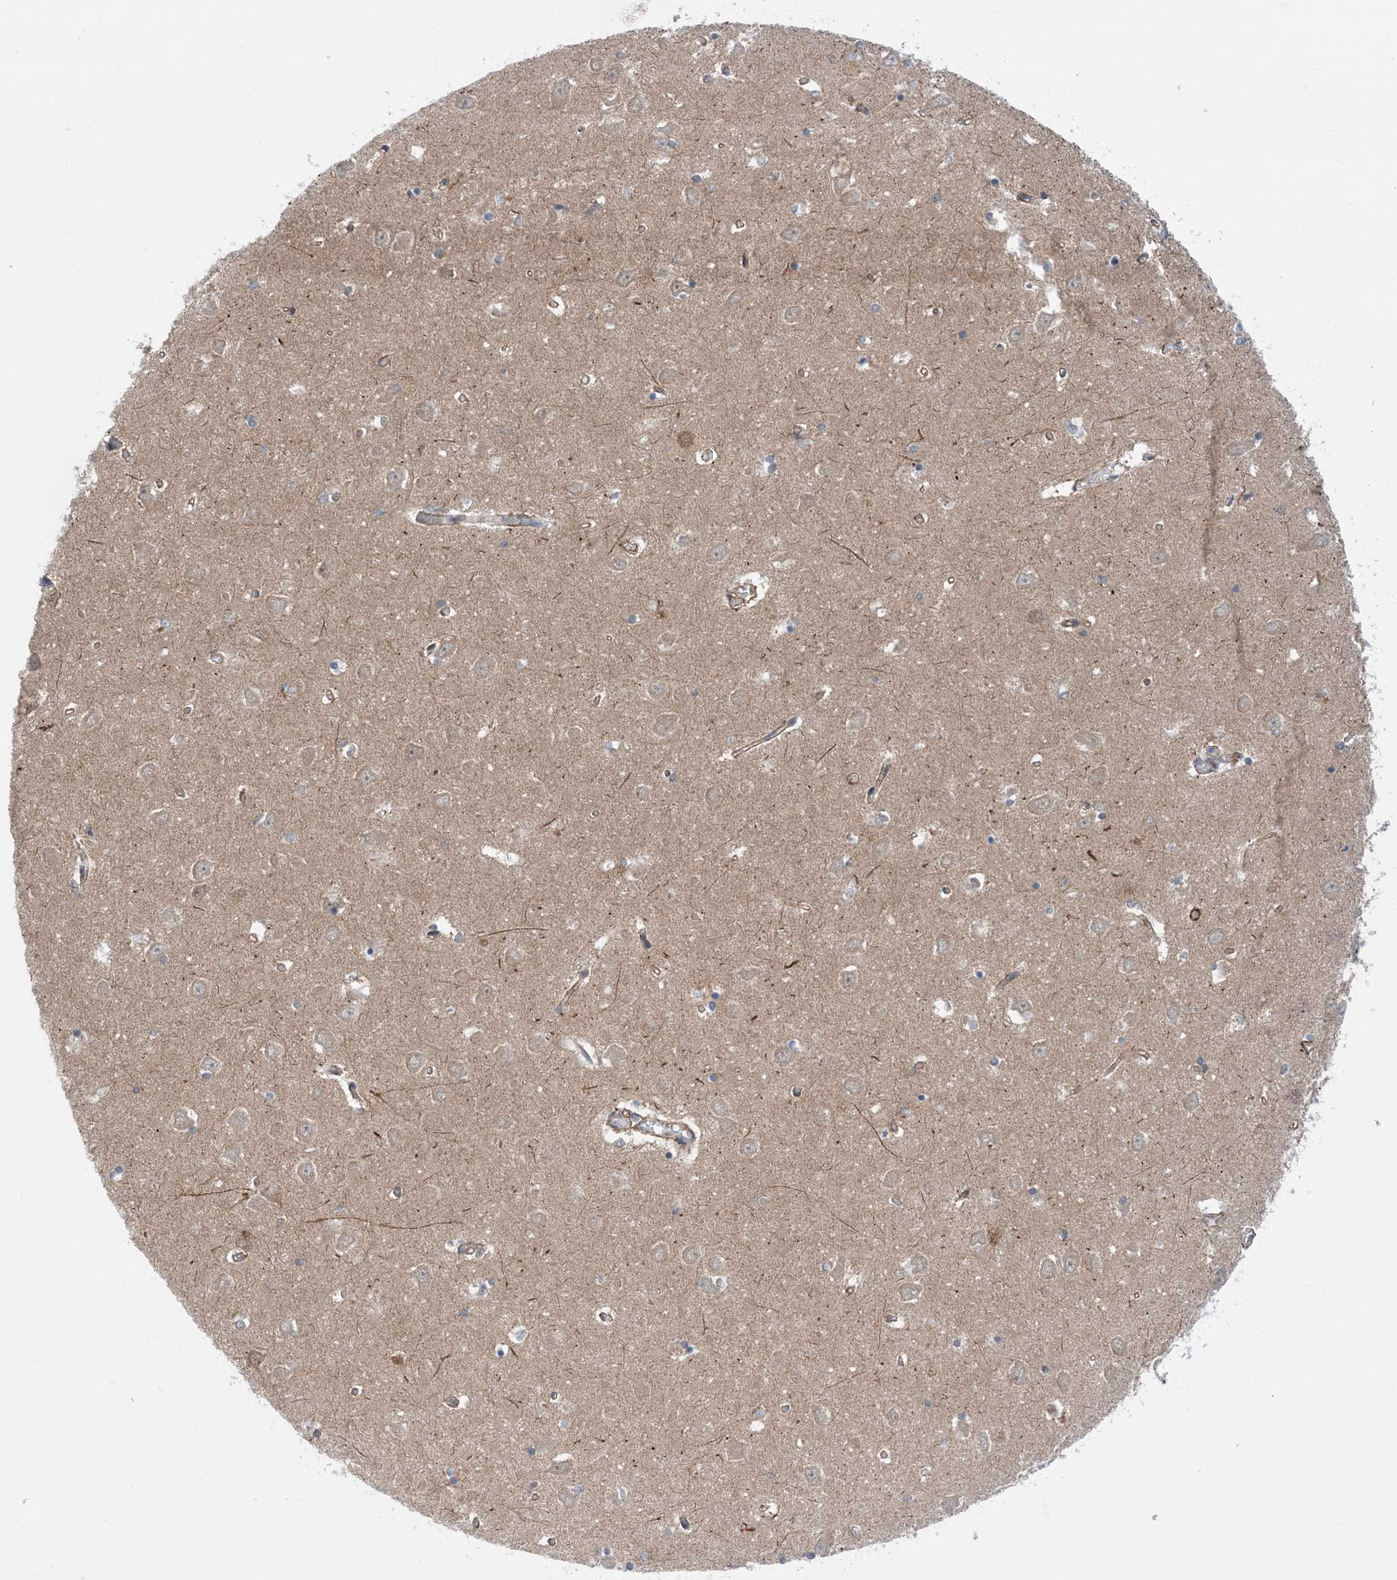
{"staining": {"intensity": "moderate", "quantity": "<25%", "location": "cytoplasmic/membranous"}, "tissue": "hippocampus", "cell_type": "Glial cells", "image_type": "normal", "snomed": [{"axis": "morphology", "description": "Normal tissue, NOS"}, {"axis": "topography", "description": "Hippocampus"}], "caption": "High-magnification brightfield microscopy of normal hippocampus stained with DAB (brown) and counterstained with hematoxylin (blue). glial cells exhibit moderate cytoplasmic/membranous positivity is present in about<25% of cells.", "gene": "EHBP1", "patient": {"sex": "male", "age": 70}}